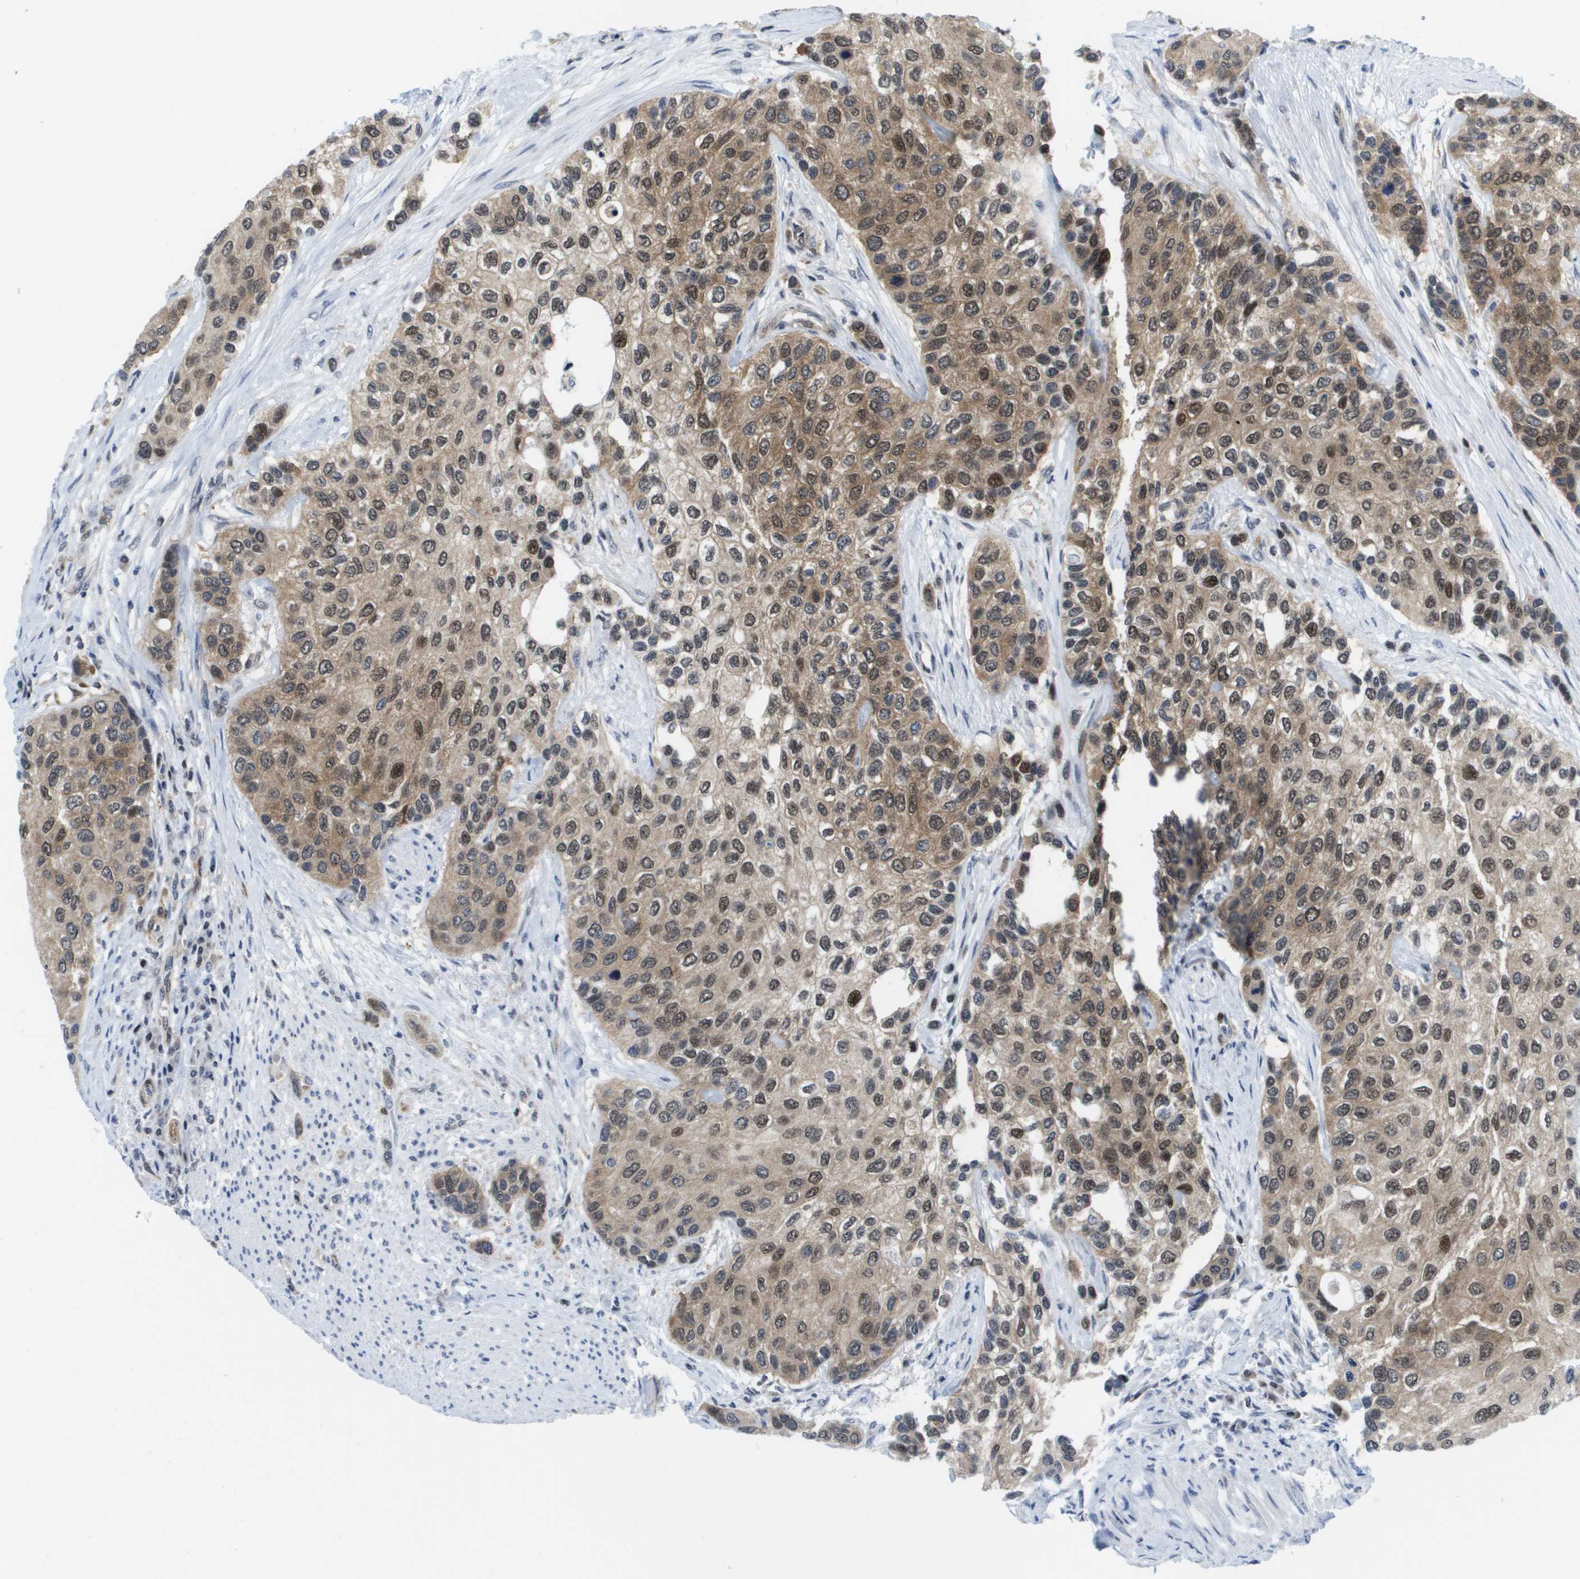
{"staining": {"intensity": "moderate", "quantity": ">75%", "location": "cytoplasmic/membranous,nuclear"}, "tissue": "urothelial cancer", "cell_type": "Tumor cells", "image_type": "cancer", "snomed": [{"axis": "morphology", "description": "Urothelial carcinoma, High grade"}, {"axis": "topography", "description": "Urinary bladder"}], "caption": "This histopathology image exhibits urothelial cancer stained with immunohistochemistry to label a protein in brown. The cytoplasmic/membranous and nuclear of tumor cells show moderate positivity for the protein. Nuclei are counter-stained blue.", "gene": "FKBP4", "patient": {"sex": "female", "age": 56}}